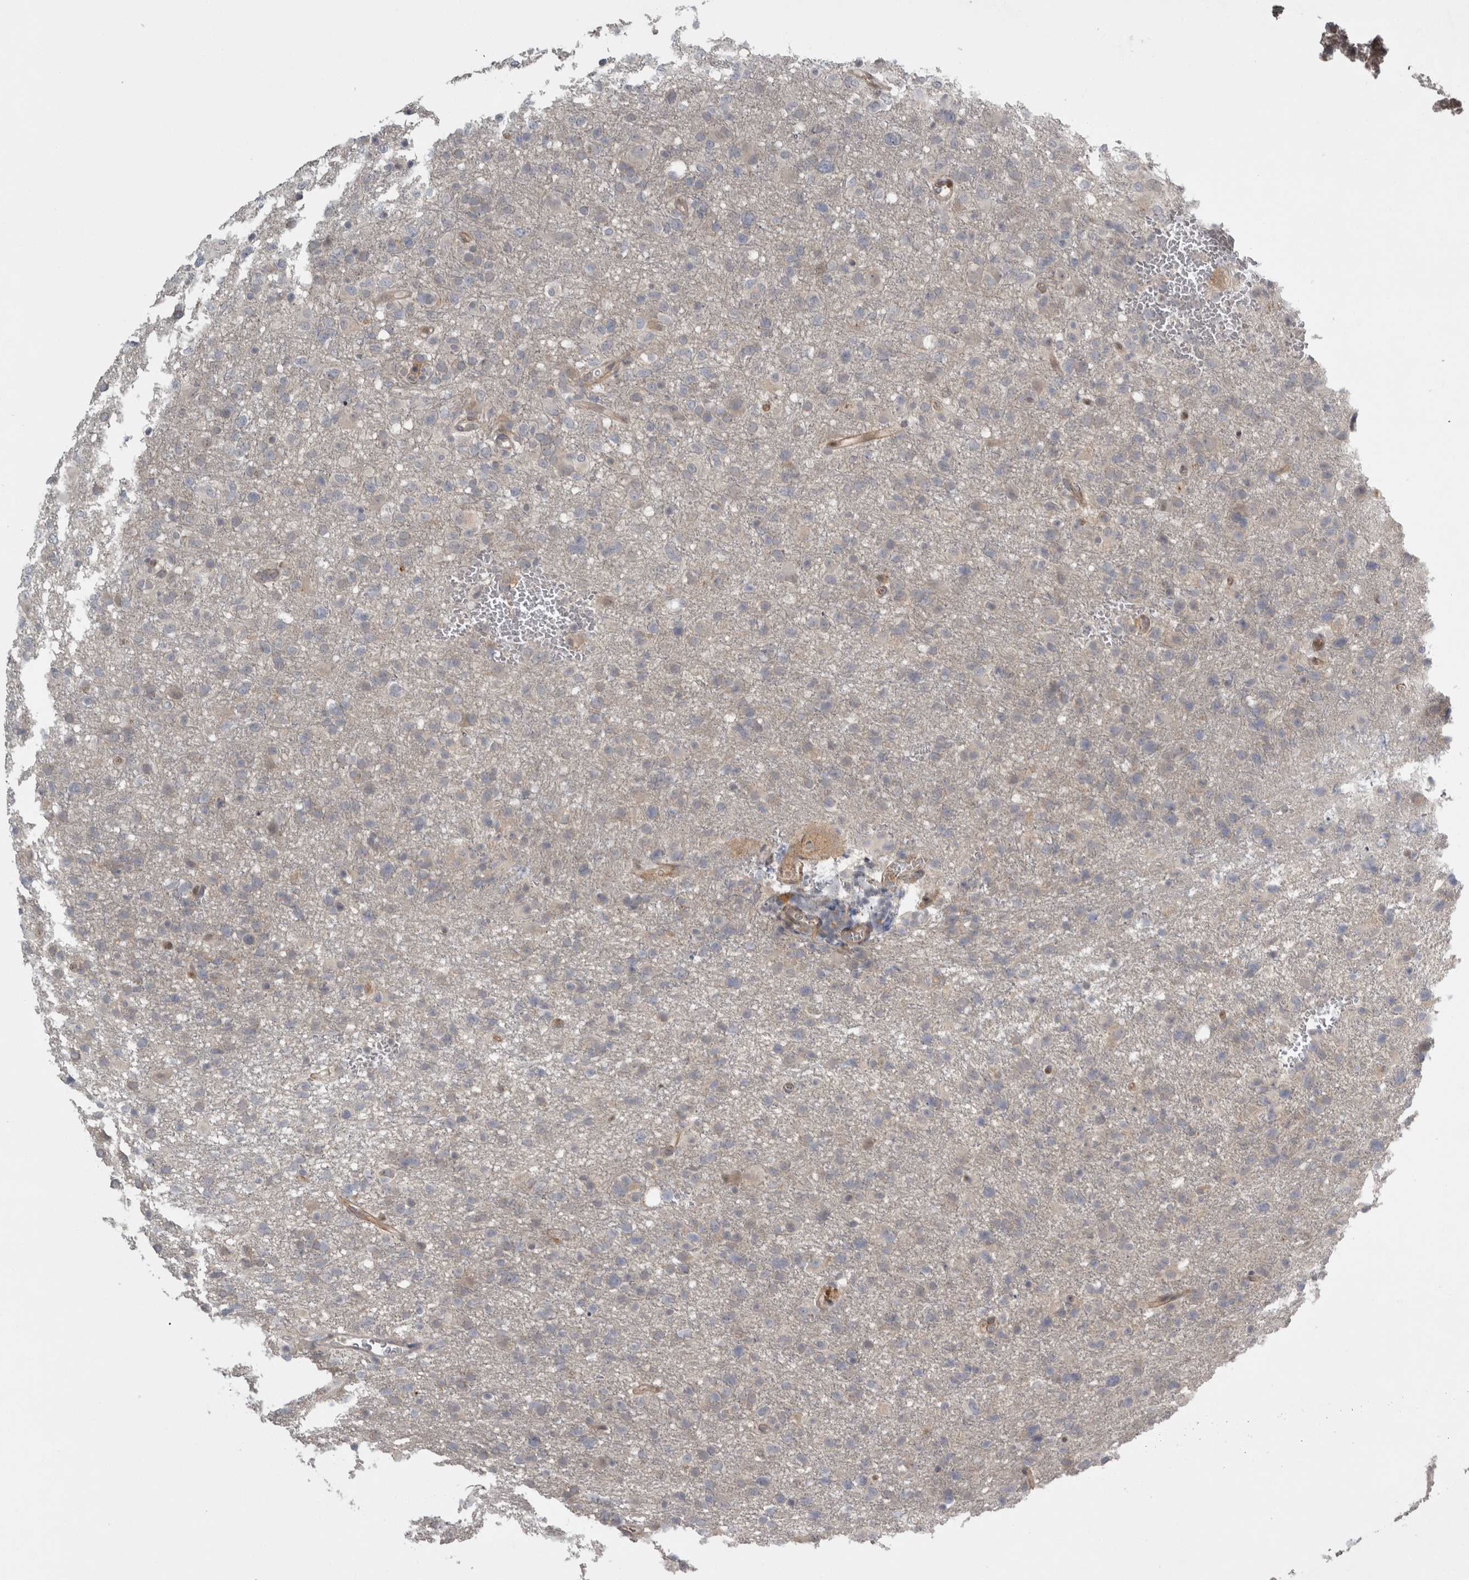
{"staining": {"intensity": "negative", "quantity": "none", "location": "none"}, "tissue": "glioma", "cell_type": "Tumor cells", "image_type": "cancer", "snomed": [{"axis": "morphology", "description": "Glioma, malignant, High grade"}, {"axis": "topography", "description": "Brain"}], "caption": "Immunohistochemistry image of glioma stained for a protein (brown), which displays no expression in tumor cells.", "gene": "SLCO5A1", "patient": {"sex": "female", "age": 57}}